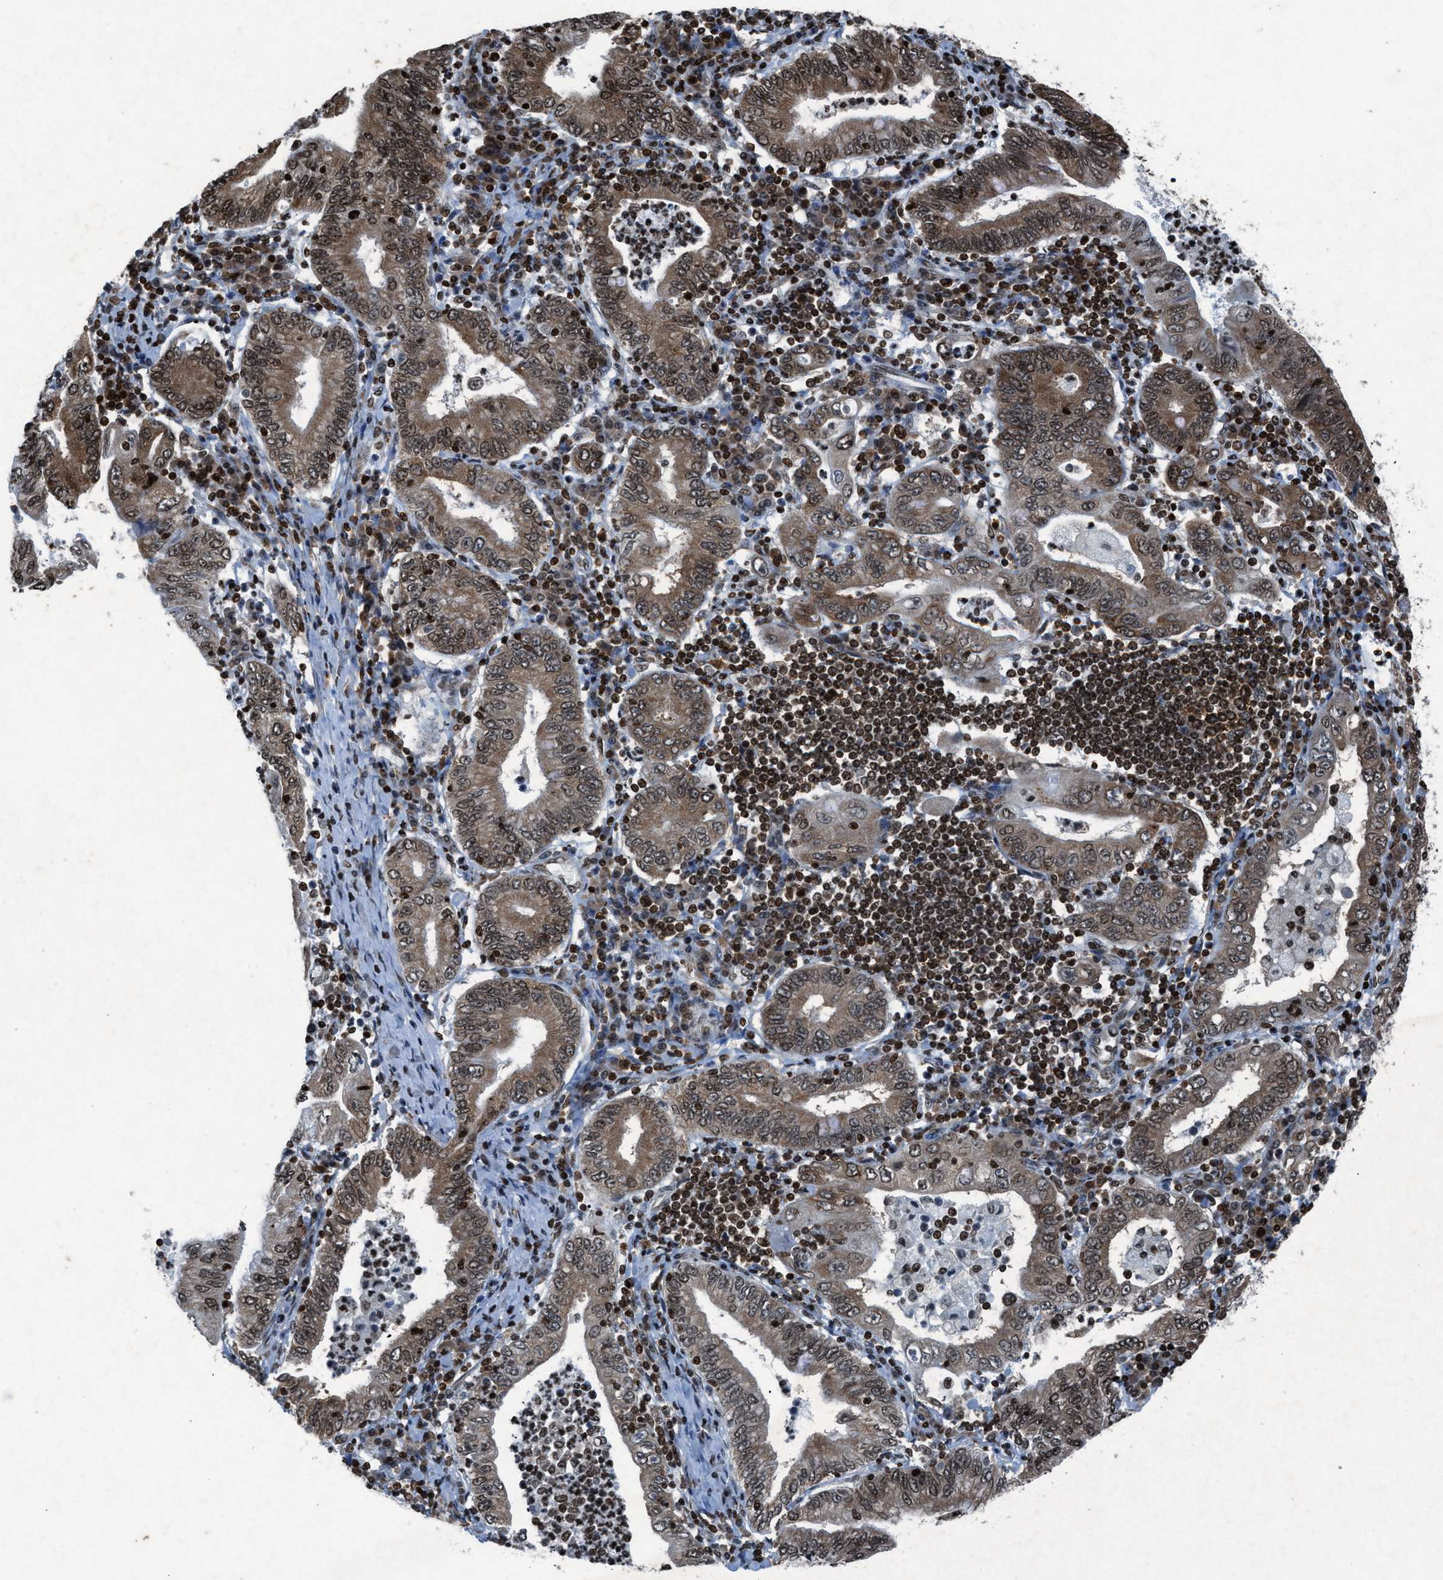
{"staining": {"intensity": "moderate", "quantity": ">75%", "location": "cytoplasmic/membranous,nuclear"}, "tissue": "stomach cancer", "cell_type": "Tumor cells", "image_type": "cancer", "snomed": [{"axis": "morphology", "description": "Normal tissue, NOS"}, {"axis": "morphology", "description": "Adenocarcinoma, NOS"}, {"axis": "topography", "description": "Esophagus"}, {"axis": "topography", "description": "Stomach, upper"}, {"axis": "topography", "description": "Peripheral nerve tissue"}], "caption": "A high-resolution histopathology image shows immunohistochemistry (IHC) staining of stomach cancer (adenocarcinoma), which shows moderate cytoplasmic/membranous and nuclear staining in about >75% of tumor cells.", "gene": "NXF1", "patient": {"sex": "male", "age": 62}}